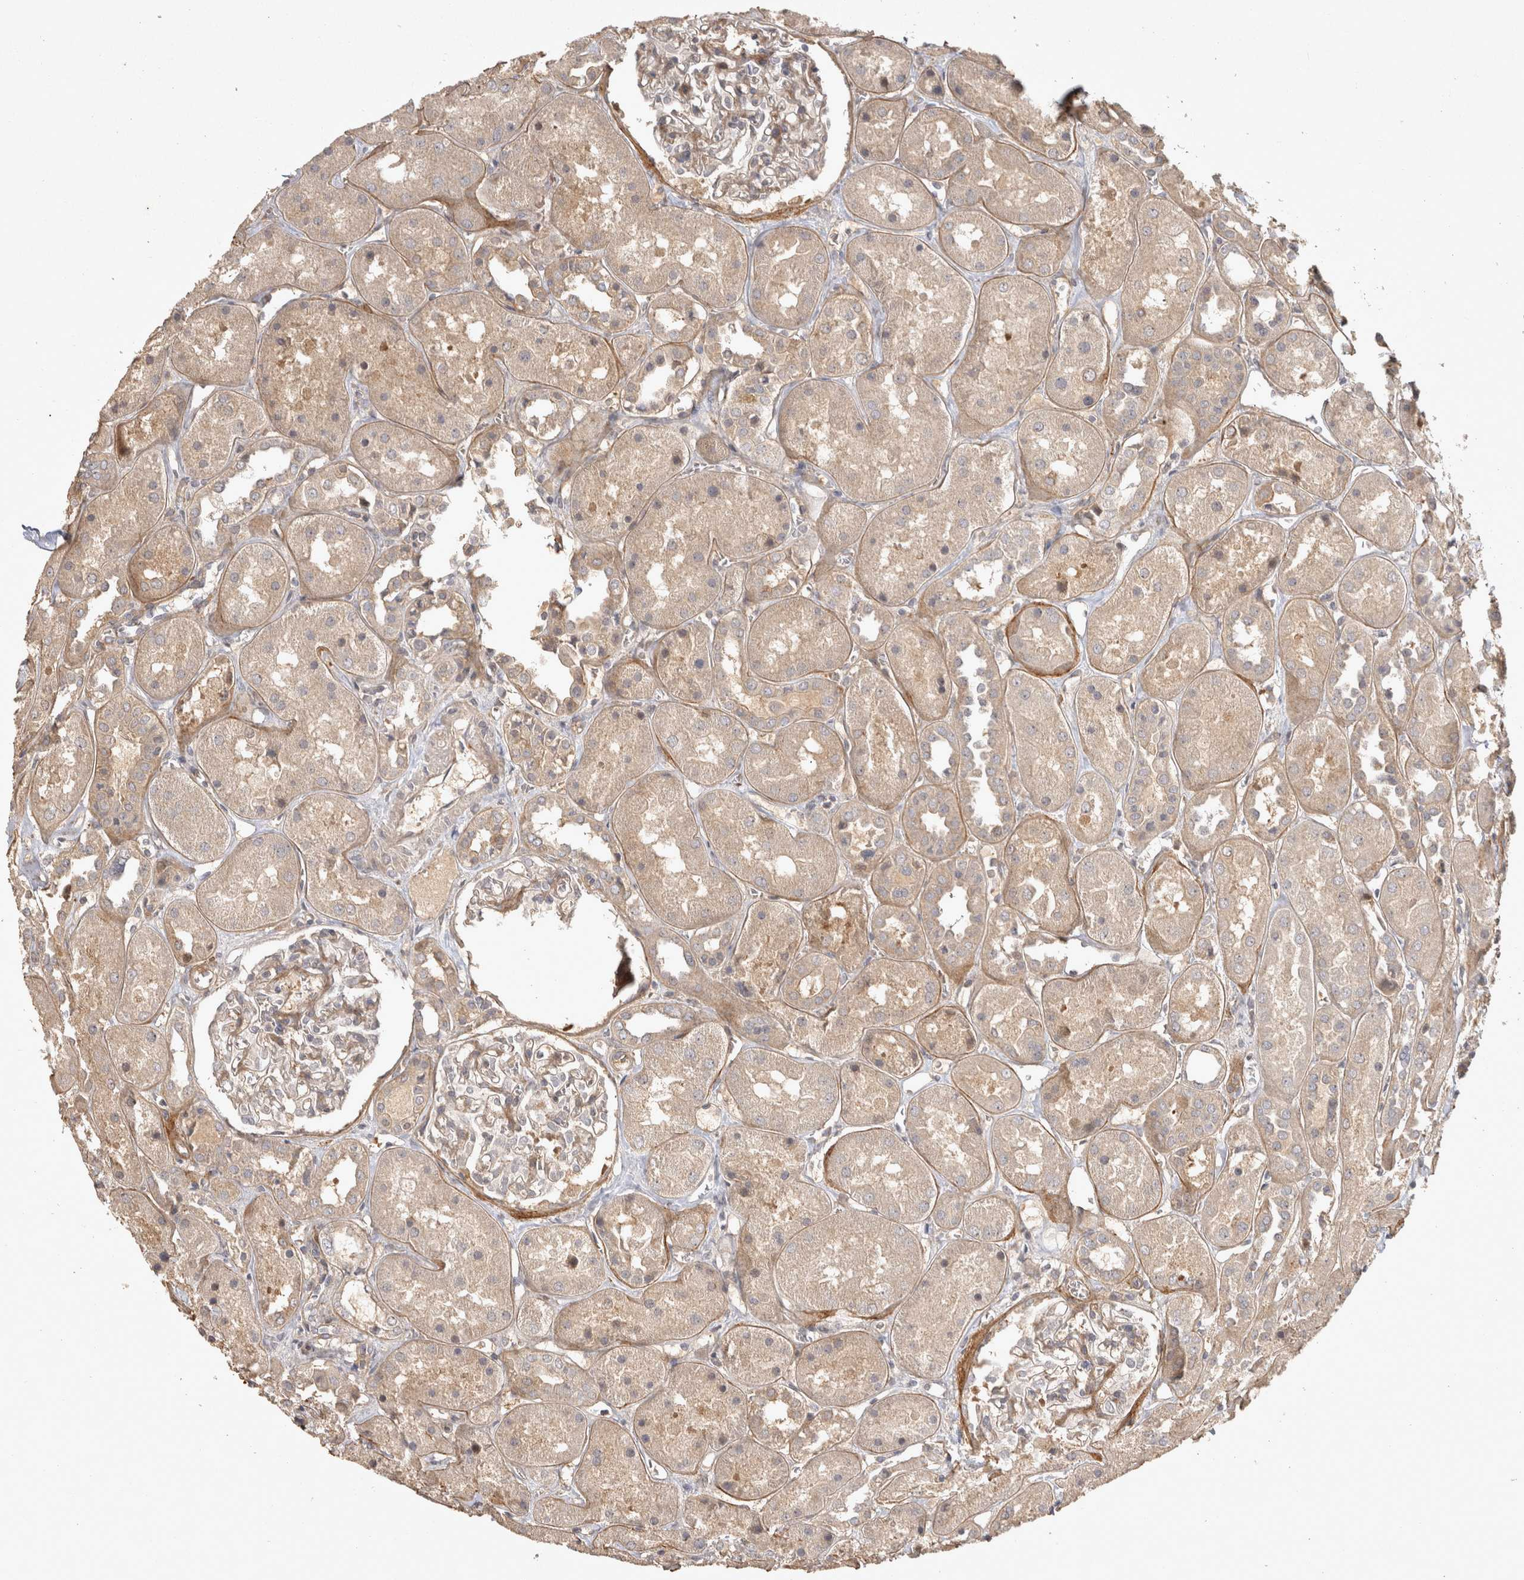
{"staining": {"intensity": "weak", "quantity": "25%-75%", "location": "cytoplasmic/membranous"}, "tissue": "kidney", "cell_type": "Cells in glomeruli", "image_type": "normal", "snomed": [{"axis": "morphology", "description": "Normal tissue, NOS"}, {"axis": "topography", "description": "Kidney"}], "caption": "Immunohistochemical staining of benign human kidney displays weak cytoplasmic/membranous protein staining in about 25%-75% of cells in glomeruli.", "gene": "OSTN", "patient": {"sex": "male", "age": 70}}